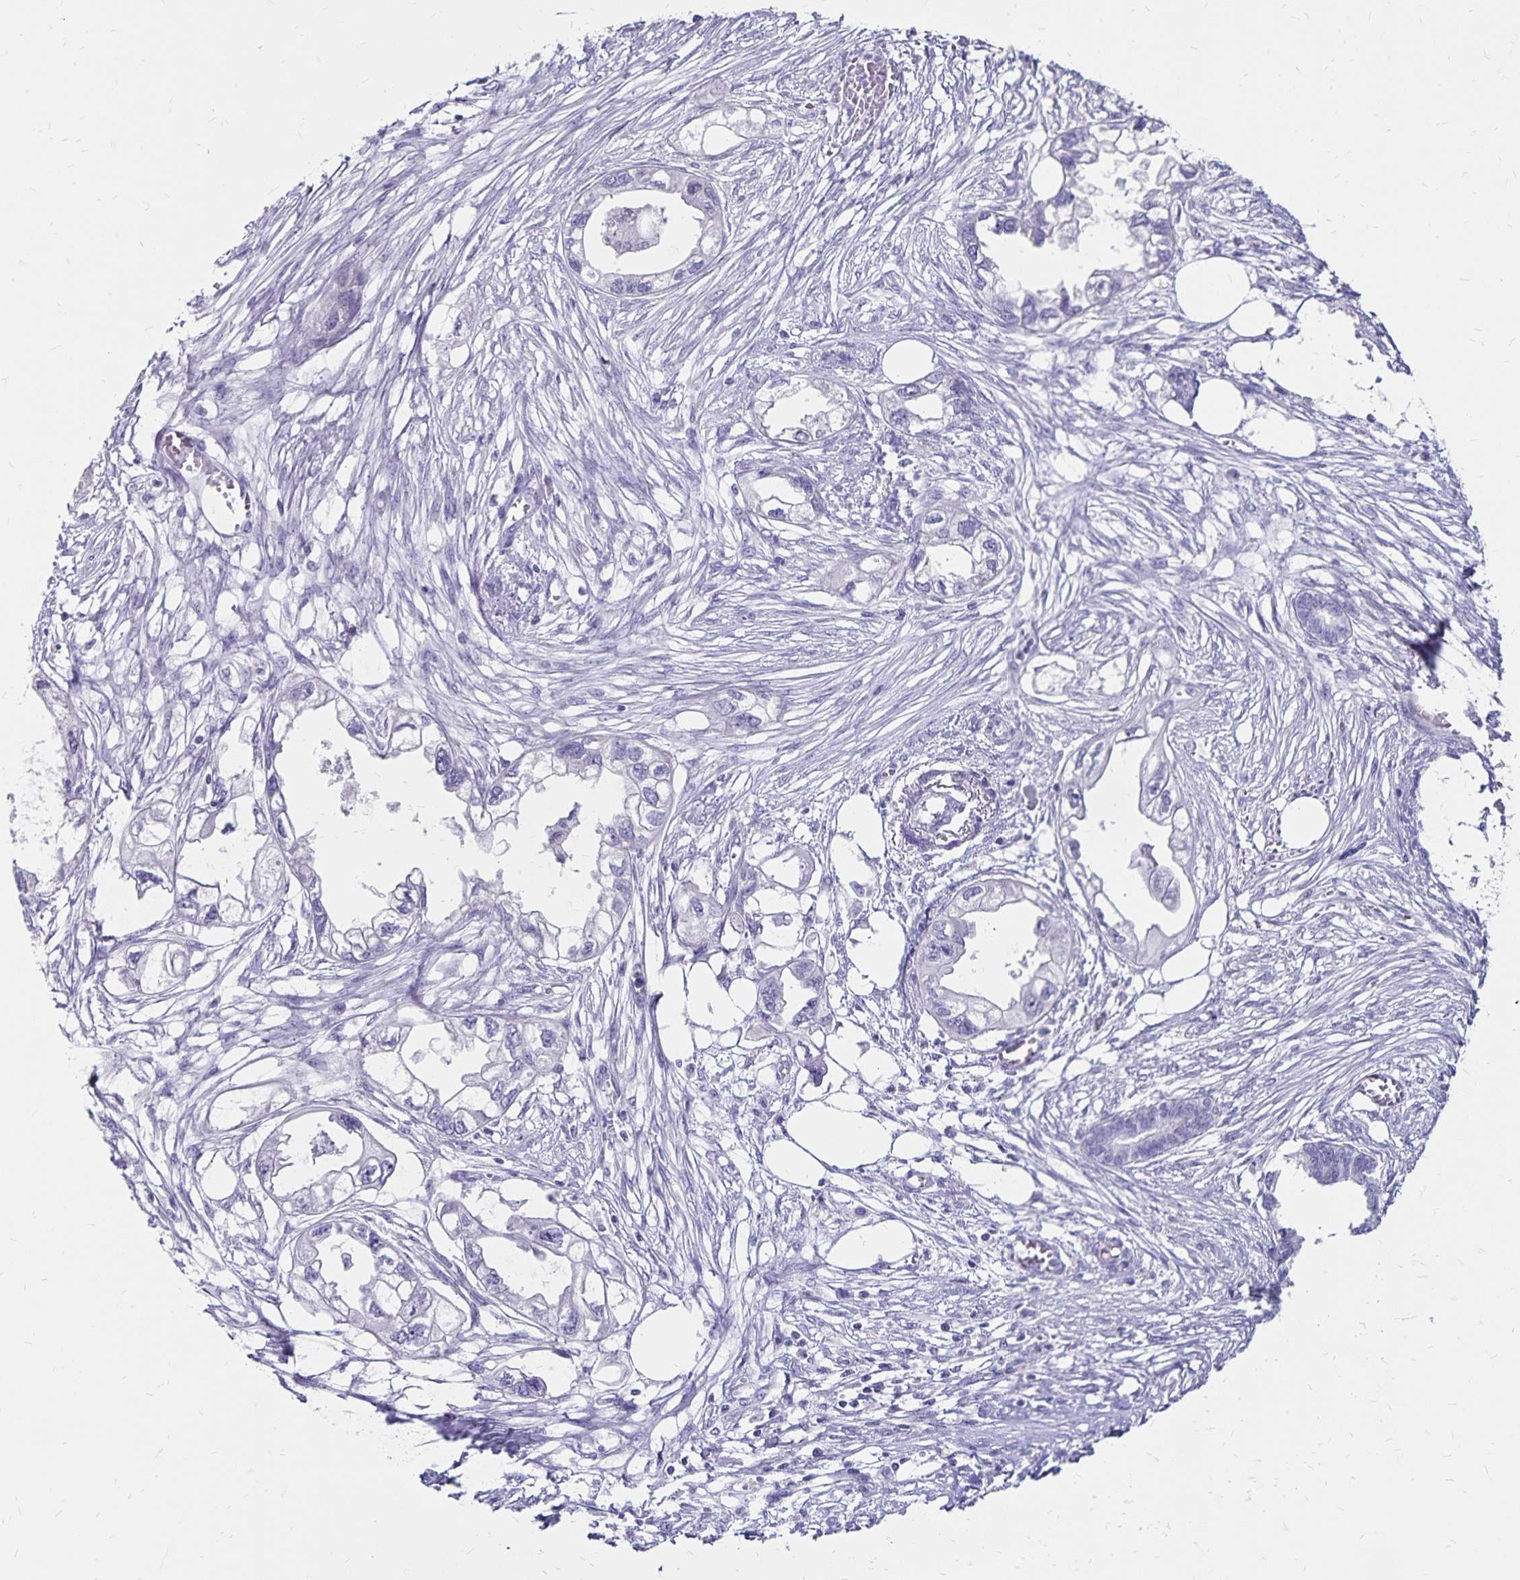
{"staining": {"intensity": "negative", "quantity": "none", "location": "none"}, "tissue": "endometrial cancer", "cell_type": "Tumor cells", "image_type": "cancer", "snomed": [{"axis": "morphology", "description": "Adenocarcinoma, NOS"}, {"axis": "morphology", "description": "Adenocarcinoma, metastatic, NOS"}, {"axis": "topography", "description": "Adipose tissue"}, {"axis": "topography", "description": "Endometrium"}], "caption": "The photomicrograph reveals no significant positivity in tumor cells of metastatic adenocarcinoma (endometrial).", "gene": "IKZF1", "patient": {"sex": "female", "age": 67}}